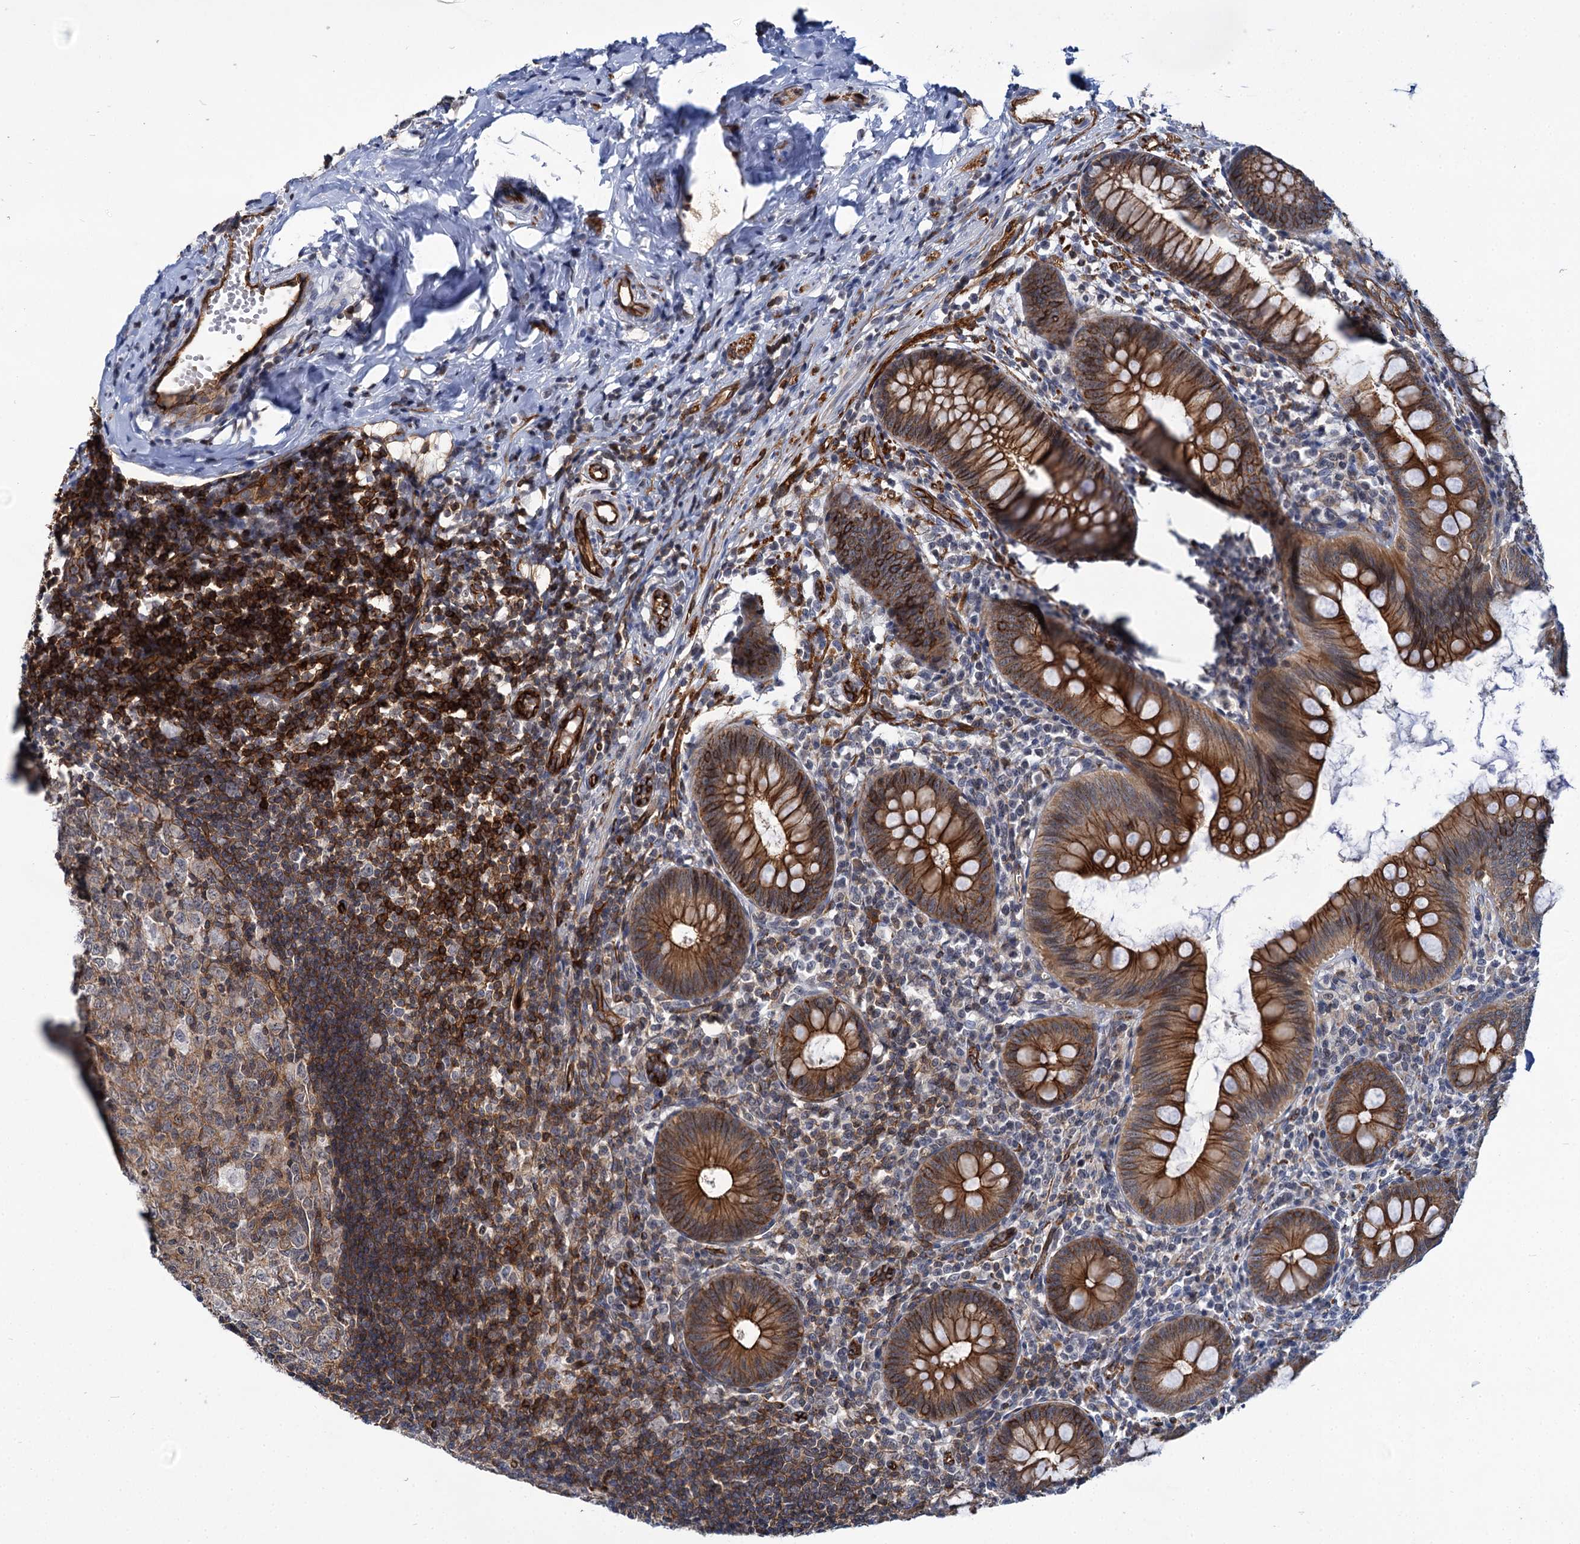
{"staining": {"intensity": "strong", "quantity": ">75%", "location": "cytoplasmic/membranous"}, "tissue": "appendix", "cell_type": "Glandular cells", "image_type": "normal", "snomed": [{"axis": "morphology", "description": "Normal tissue, NOS"}, {"axis": "topography", "description": "Appendix"}], "caption": "Protein positivity by IHC shows strong cytoplasmic/membranous positivity in about >75% of glandular cells in benign appendix.", "gene": "ABLIM1", "patient": {"sex": "male", "age": 14}}